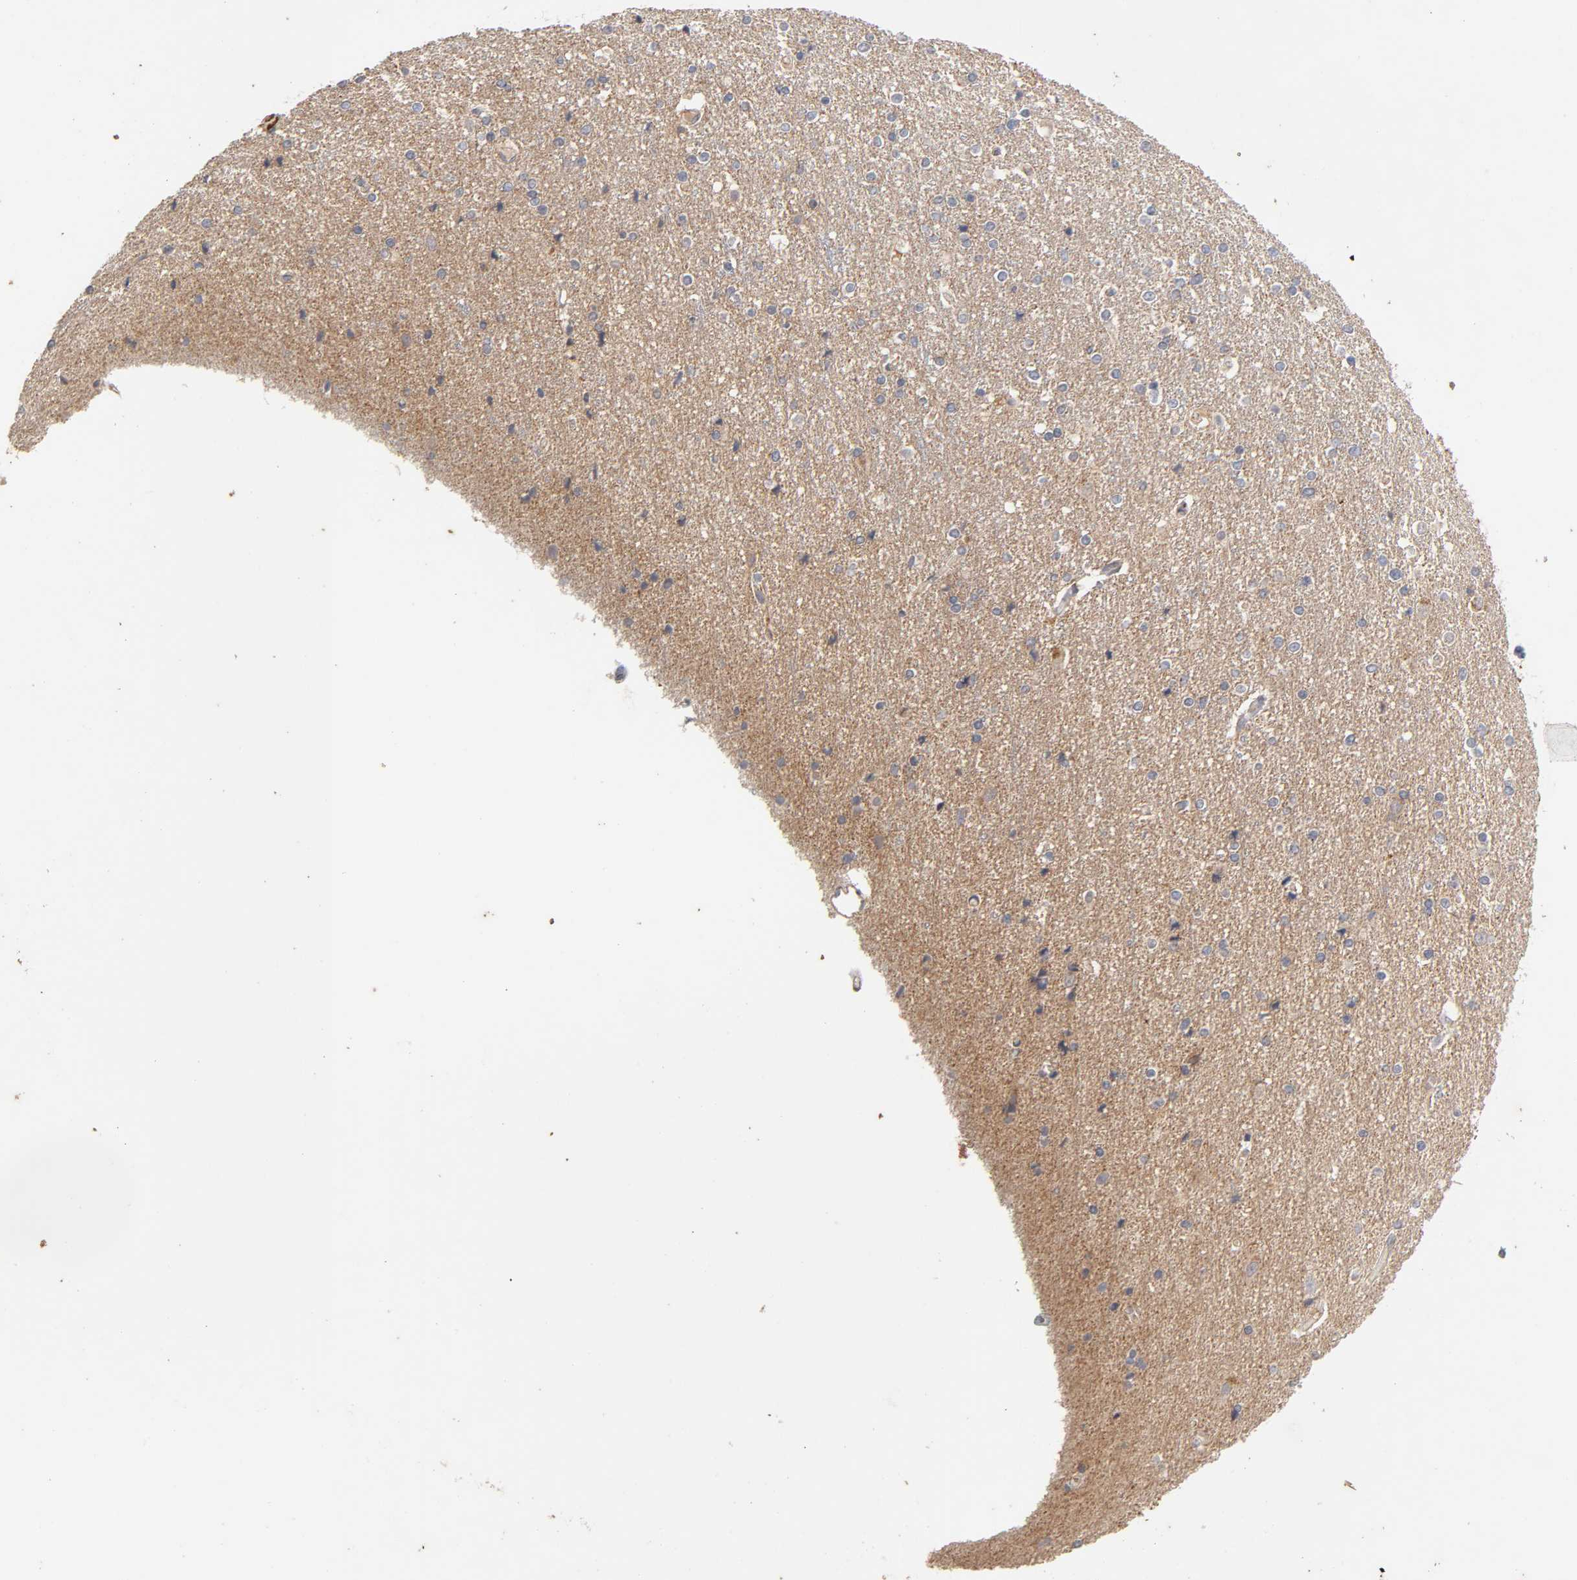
{"staining": {"intensity": "weak", "quantity": "25%-75%", "location": "cytoplasmic/membranous"}, "tissue": "caudate", "cell_type": "Glial cells", "image_type": "normal", "snomed": [{"axis": "morphology", "description": "Normal tissue, NOS"}, {"axis": "topography", "description": "Lateral ventricle wall"}], "caption": "Immunohistochemistry (IHC) photomicrograph of benign caudate: human caudate stained using IHC exhibits low levels of weak protein expression localized specifically in the cytoplasmic/membranous of glial cells, appearing as a cytoplasmic/membranous brown color.", "gene": "PDZD11", "patient": {"sex": "female", "age": 54}}